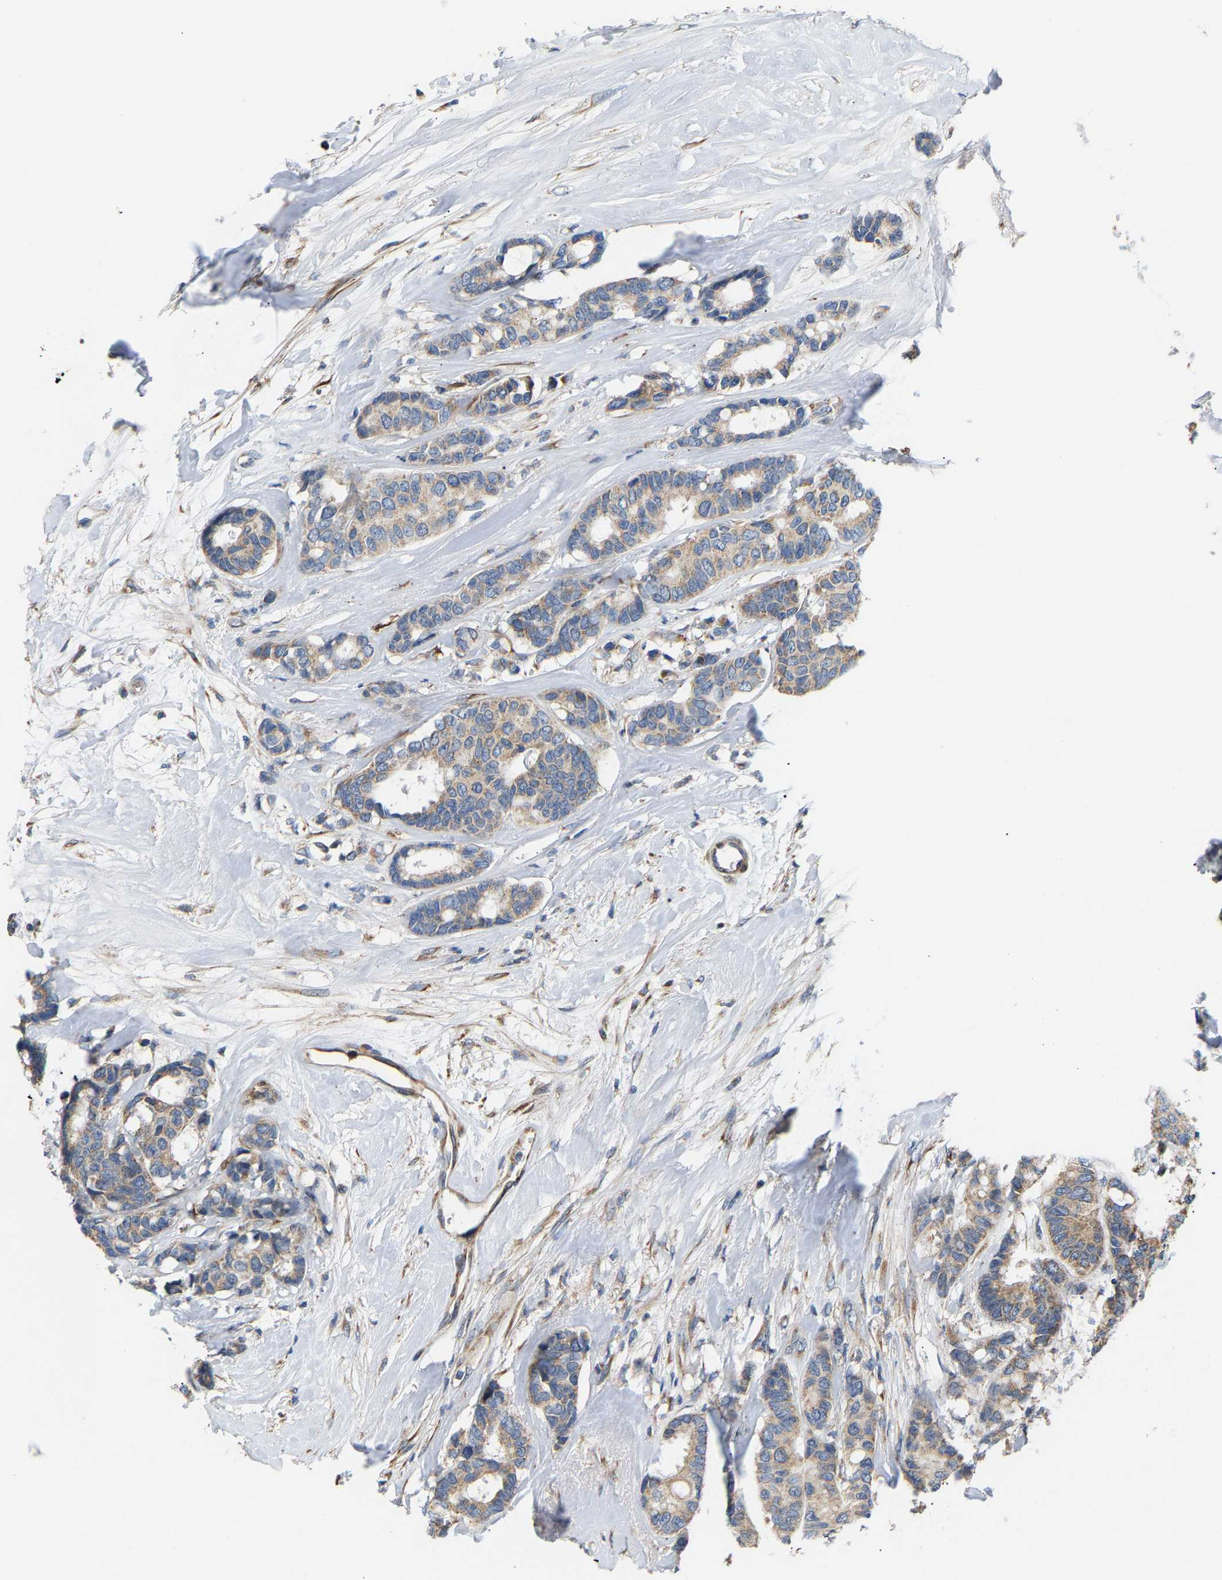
{"staining": {"intensity": "weak", "quantity": ">75%", "location": "cytoplasmic/membranous"}, "tissue": "breast cancer", "cell_type": "Tumor cells", "image_type": "cancer", "snomed": [{"axis": "morphology", "description": "Duct carcinoma"}, {"axis": "topography", "description": "Breast"}], "caption": "Immunohistochemistry of human intraductal carcinoma (breast) exhibits low levels of weak cytoplasmic/membranous expression in approximately >75% of tumor cells.", "gene": "TMEM168", "patient": {"sex": "female", "age": 87}}